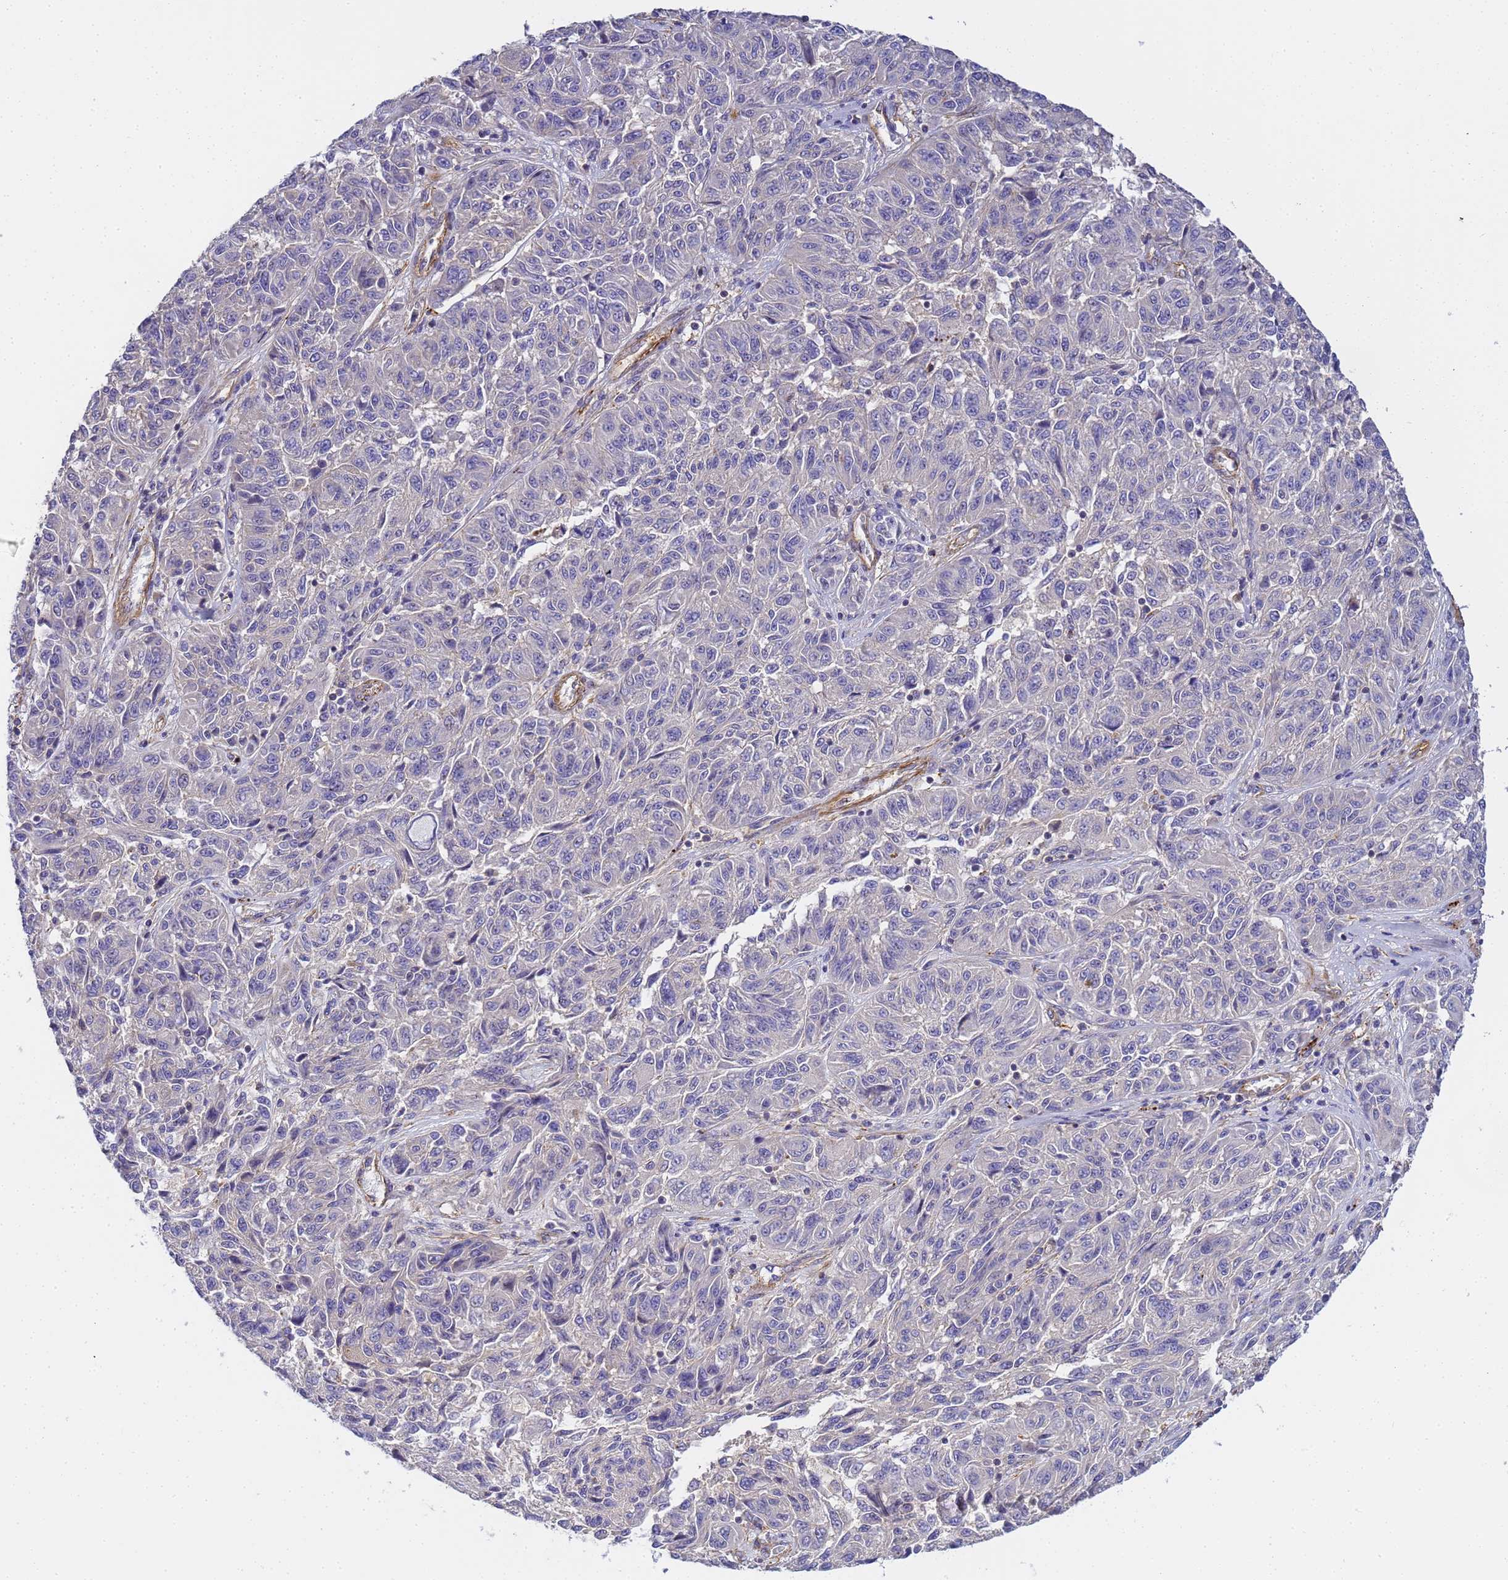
{"staining": {"intensity": "negative", "quantity": "none", "location": "none"}, "tissue": "melanoma", "cell_type": "Tumor cells", "image_type": "cancer", "snomed": [{"axis": "morphology", "description": "Malignant melanoma, NOS"}, {"axis": "topography", "description": "Skin"}], "caption": "This is a photomicrograph of immunohistochemistry staining of melanoma, which shows no expression in tumor cells.", "gene": "MYL12A", "patient": {"sex": "male", "age": 53}}